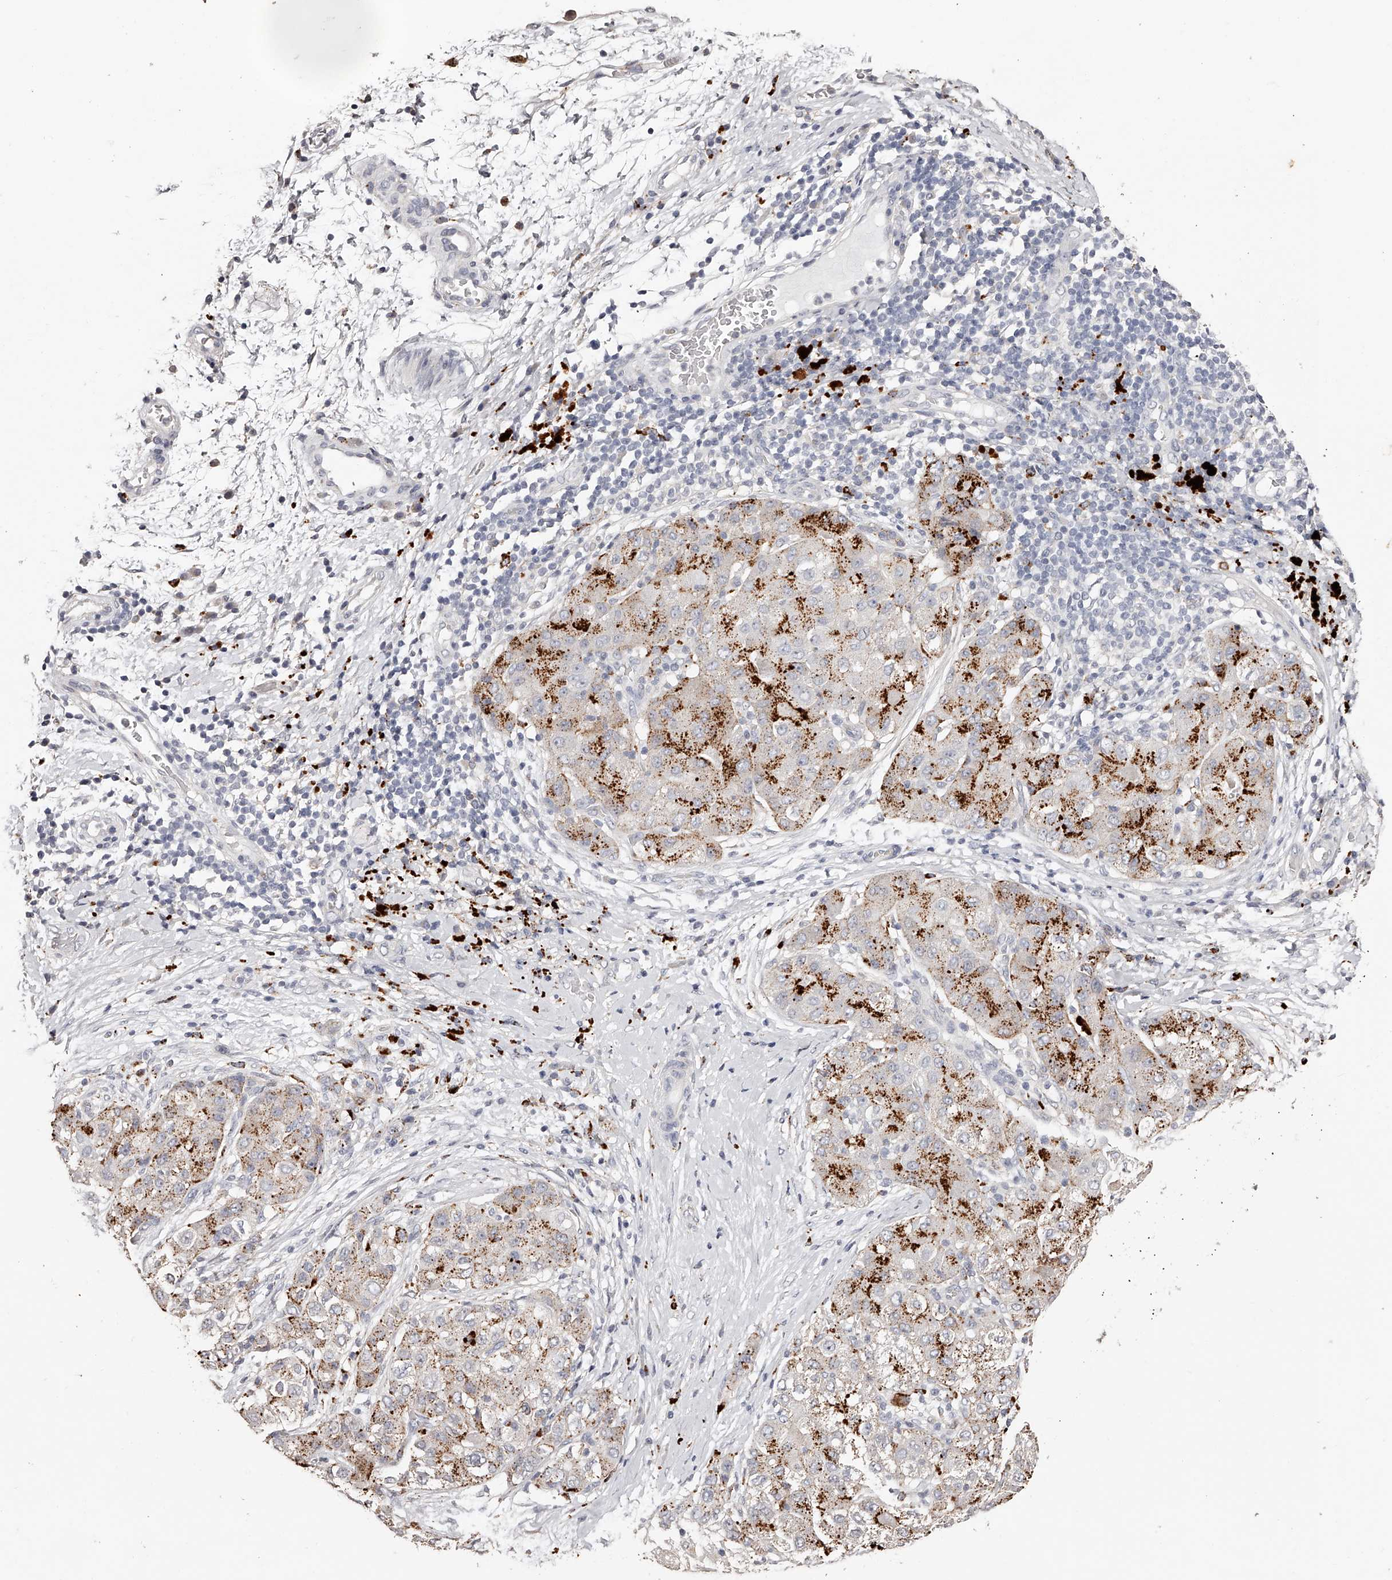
{"staining": {"intensity": "moderate", "quantity": ">75%", "location": "cytoplasmic/membranous"}, "tissue": "liver cancer", "cell_type": "Tumor cells", "image_type": "cancer", "snomed": [{"axis": "morphology", "description": "Carcinoma, Hepatocellular, NOS"}, {"axis": "topography", "description": "Liver"}], "caption": "Protein staining reveals moderate cytoplasmic/membranous positivity in about >75% of tumor cells in liver cancer (hepatocellular carcinoma).", "gene": "SLC35D3", "patient": {"sex": "male", "age": 80}}